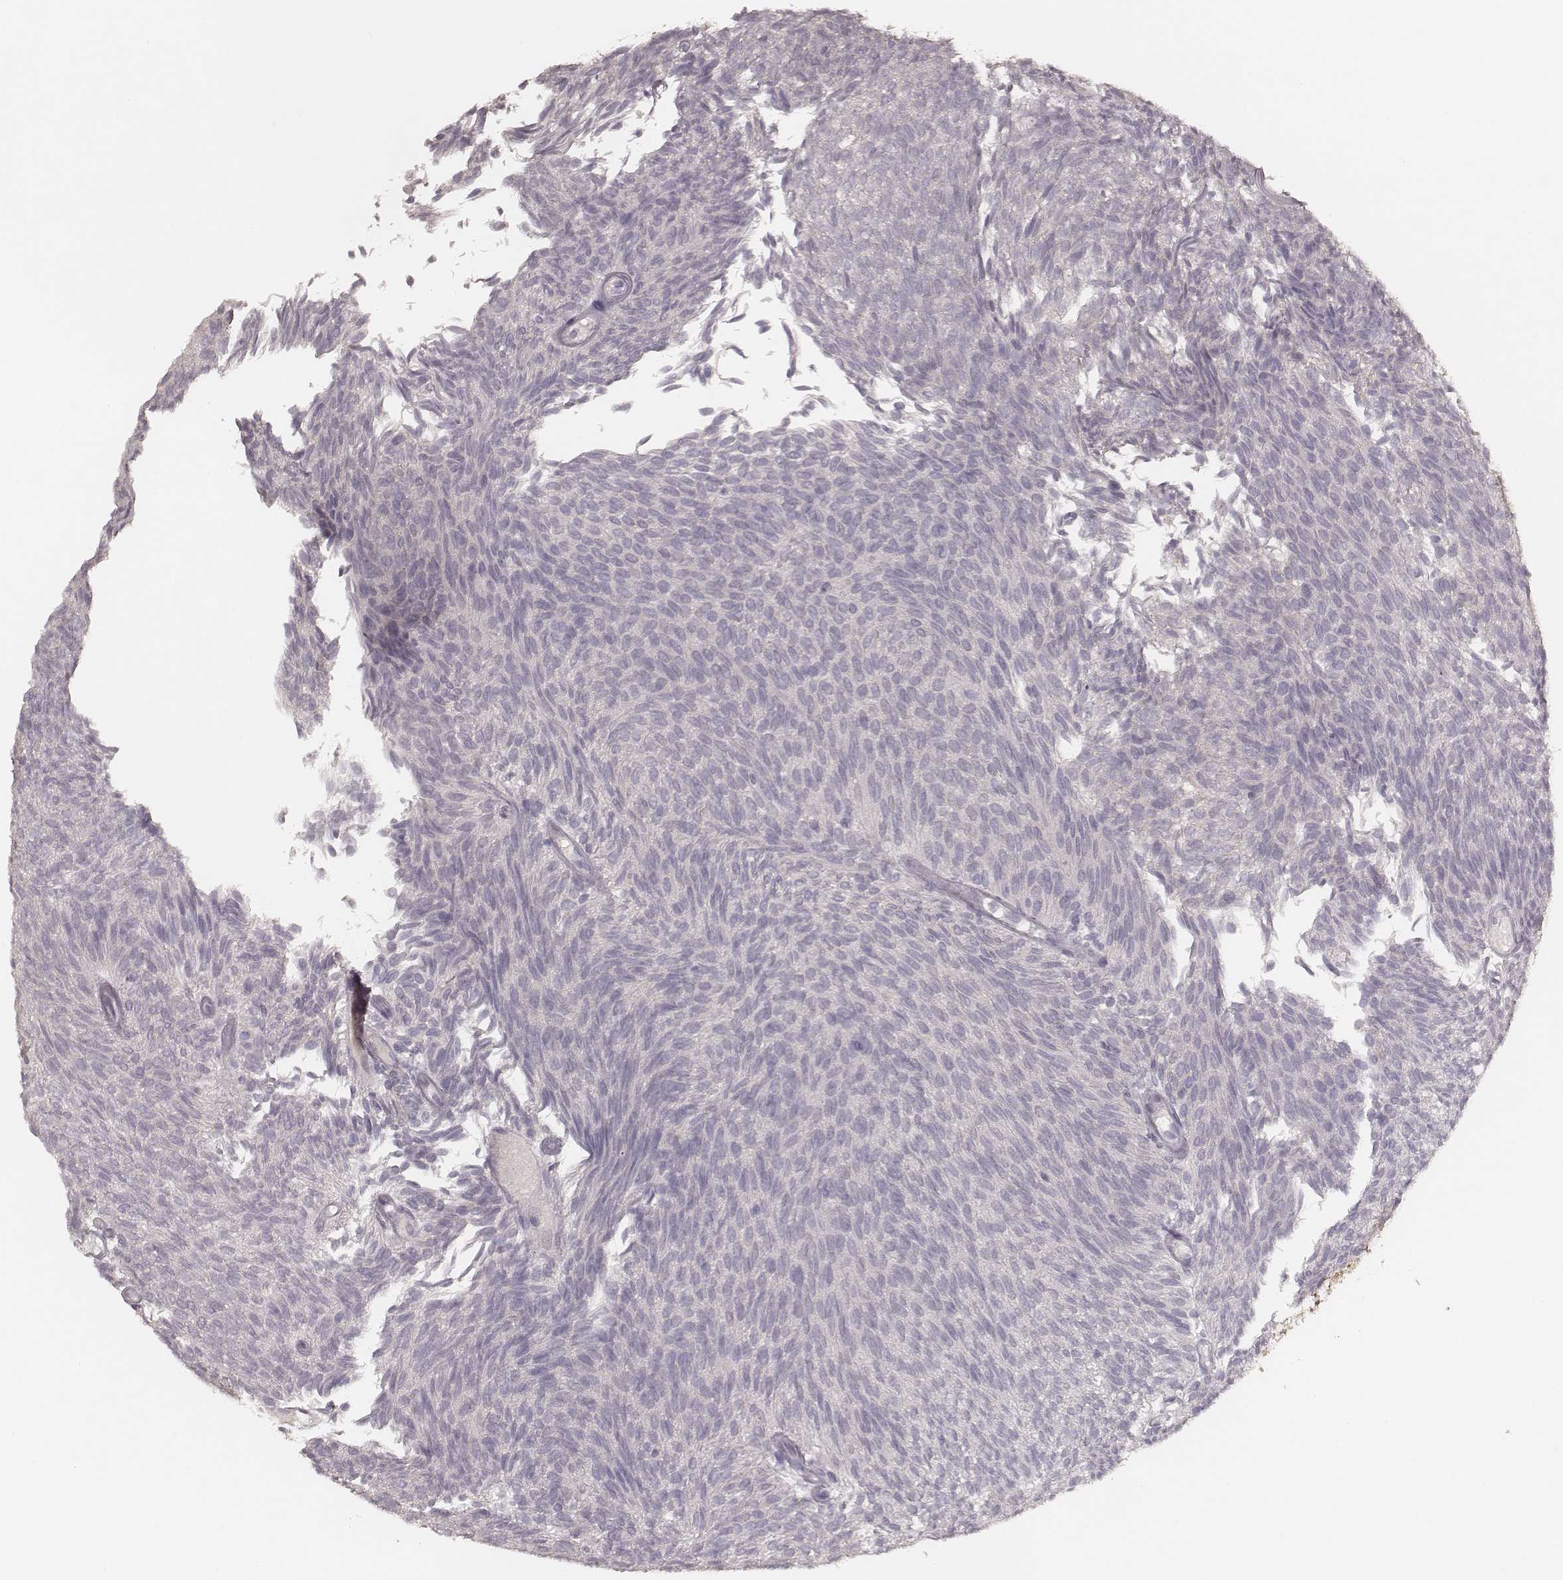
{"staining": {"intensity": "negative", "quantity": "none", "location": "none"}, "tissue": "urothelial cancer", "cell_type": "Tumor cells", "image_type": "cancer", "snomed": [{"axis": "morphology", "description": "Urothelial carcinoma, Low grade"}, {"axis": "topography", "description": "Urinary bladder"}], "caption": "Tumor cells are negative for brown protein staining in urothelial cancer.", "gene": "CARS1", "patient": {"sex": "male", "age": 77}}